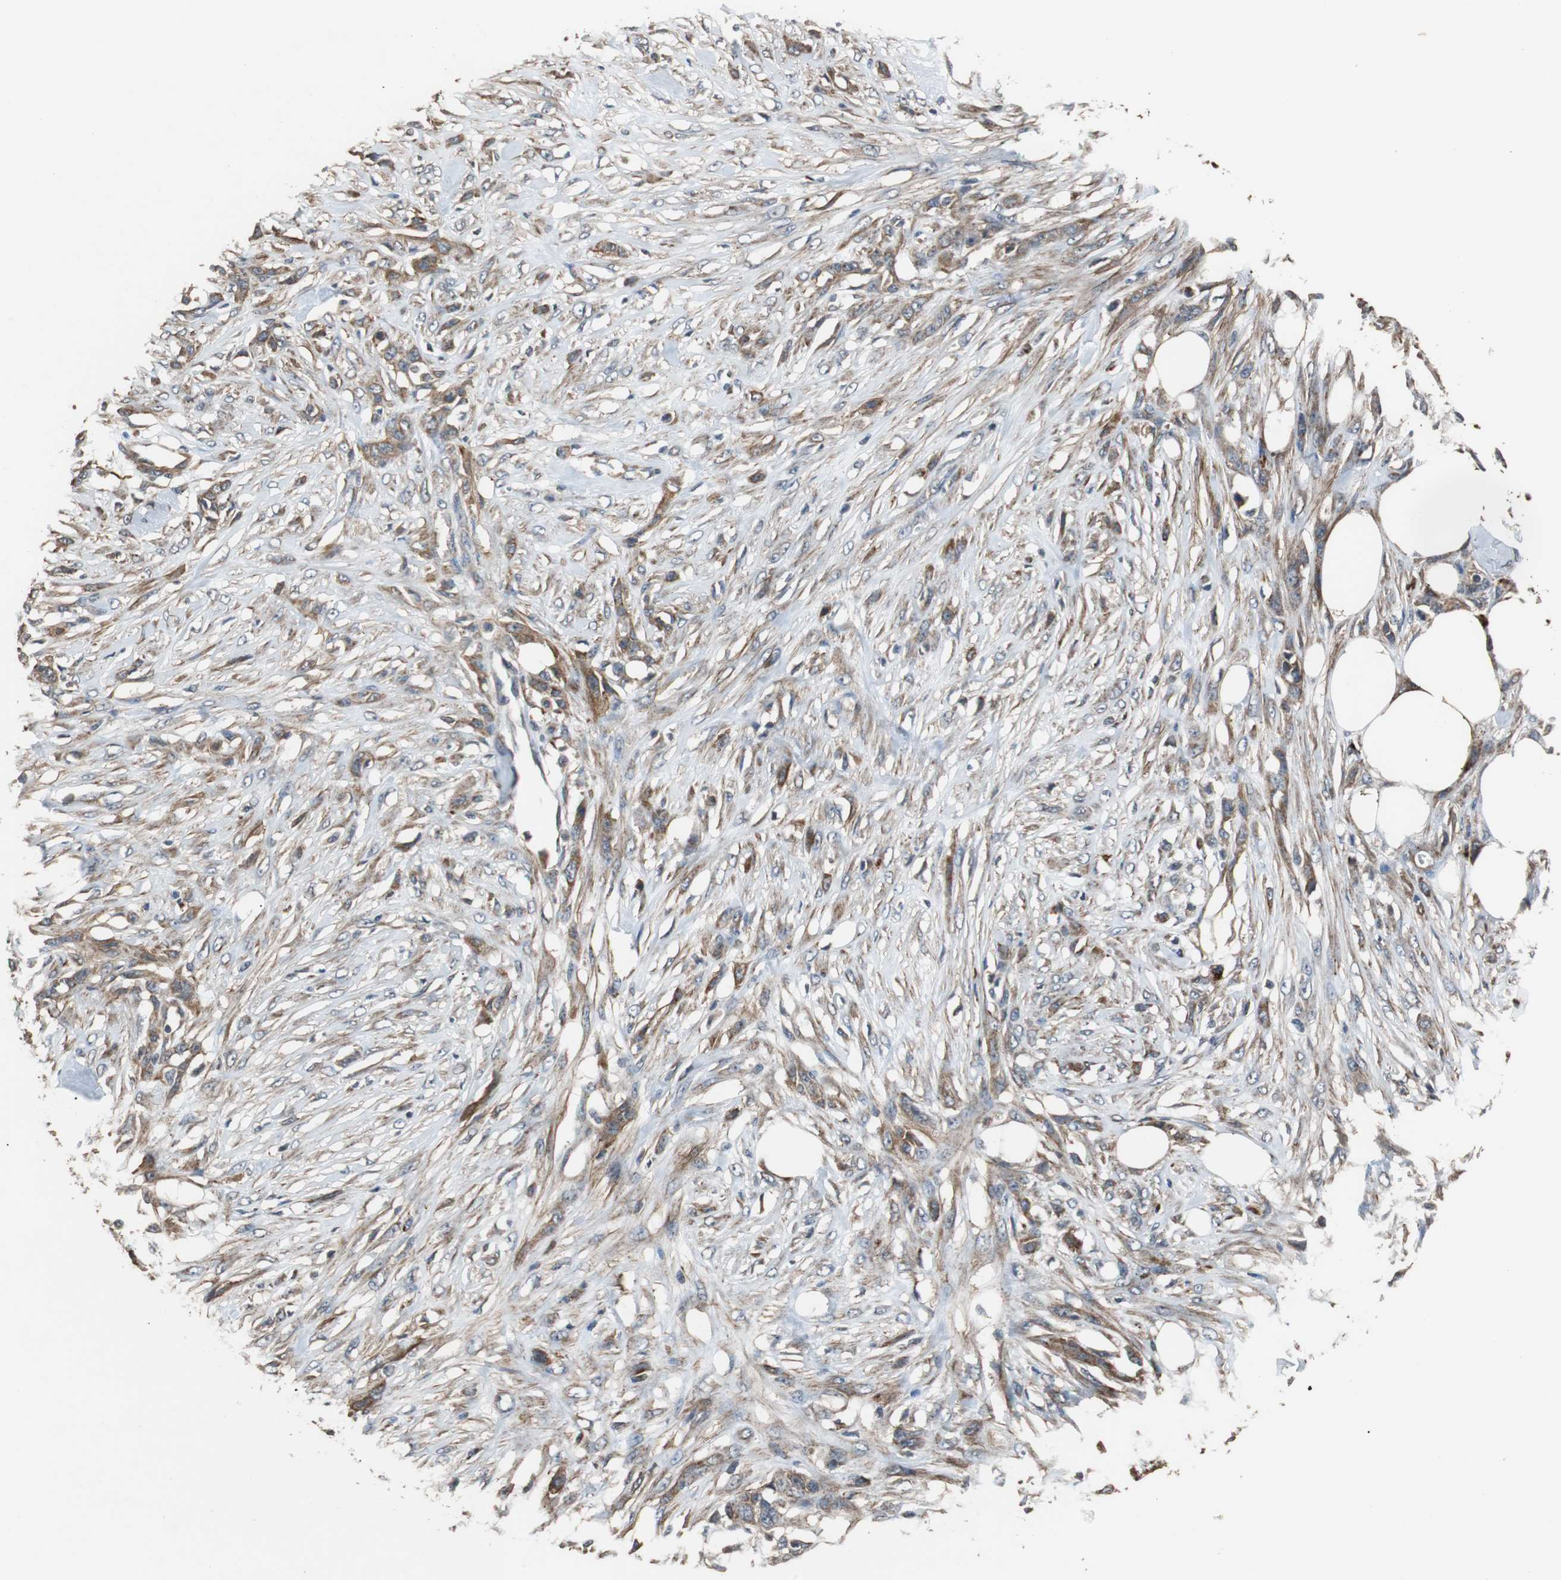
{"staining": {"intensity": "moderate", "quantity": ">75%", "location": "cytoplasmic/membranous"}, "tissue": "skin cancer", "cell_type": "Tumor cells", "image_type": "cancer", "snomed": [{"axis": "morphology", "description": "Normal tissue, NOS"}, {"axis": "morphology", "description": "Squamous cell carcinoma, NOS"}, {"axis": "topography", "description": "Skin"}], "caption": "Skin squamous cell carcinoma stained with DAB (3,3'-diaminobenzidine) immunohistochemistry (IHC) reveals medium levels of moderate cytoplasmic/membranous staining in approximately >75% of tumor cells.", "gene": "PITRM1", "patient": {"sex": "female", "age": 59}}